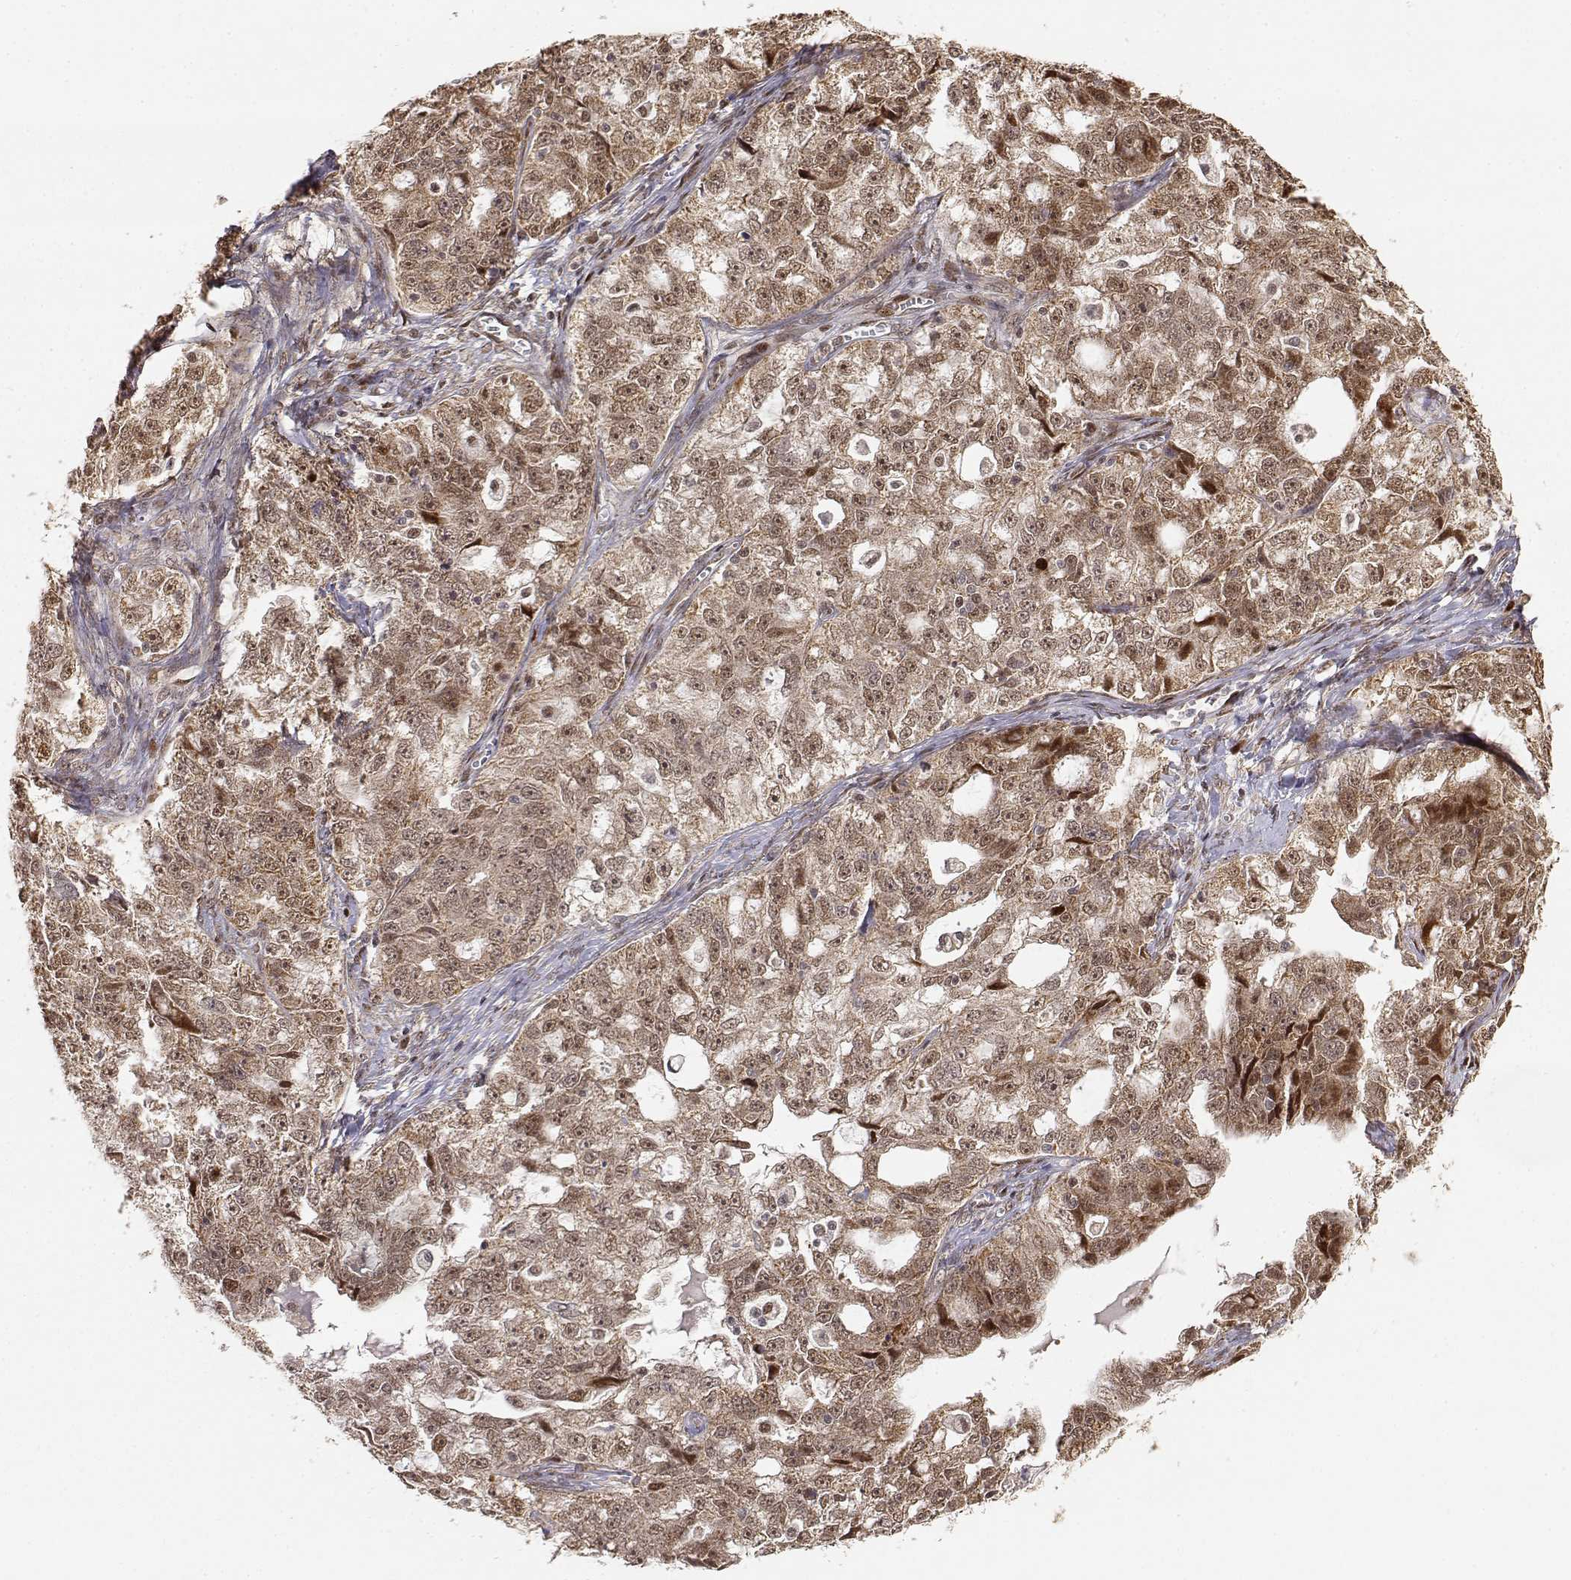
{"staining": {"intensity": "moderate", "quantity": ">75%", "location": "cytoplasmic/membranous,nuclear"}, "tissue": "ovarian cancer", "cell_type": "Tumor cells", "image_type": "cancer", "snomed": [{"axis": "morphology", "description": "Cystadenocarcinoma, serous, NOS"}, {"axis": "topography", "description": "Ovary"}], "caption": "A photomicrograph showing moderate cytoplasmic/membranous and nuclear positivity in approximately >75% of tumor cells in ovarian cancer (serous cystadenocarcinoma), as visualized by brown immunohistochemical staining.", "gene": "BRCA1", "patient": {"sex": "female", "age": 51}}